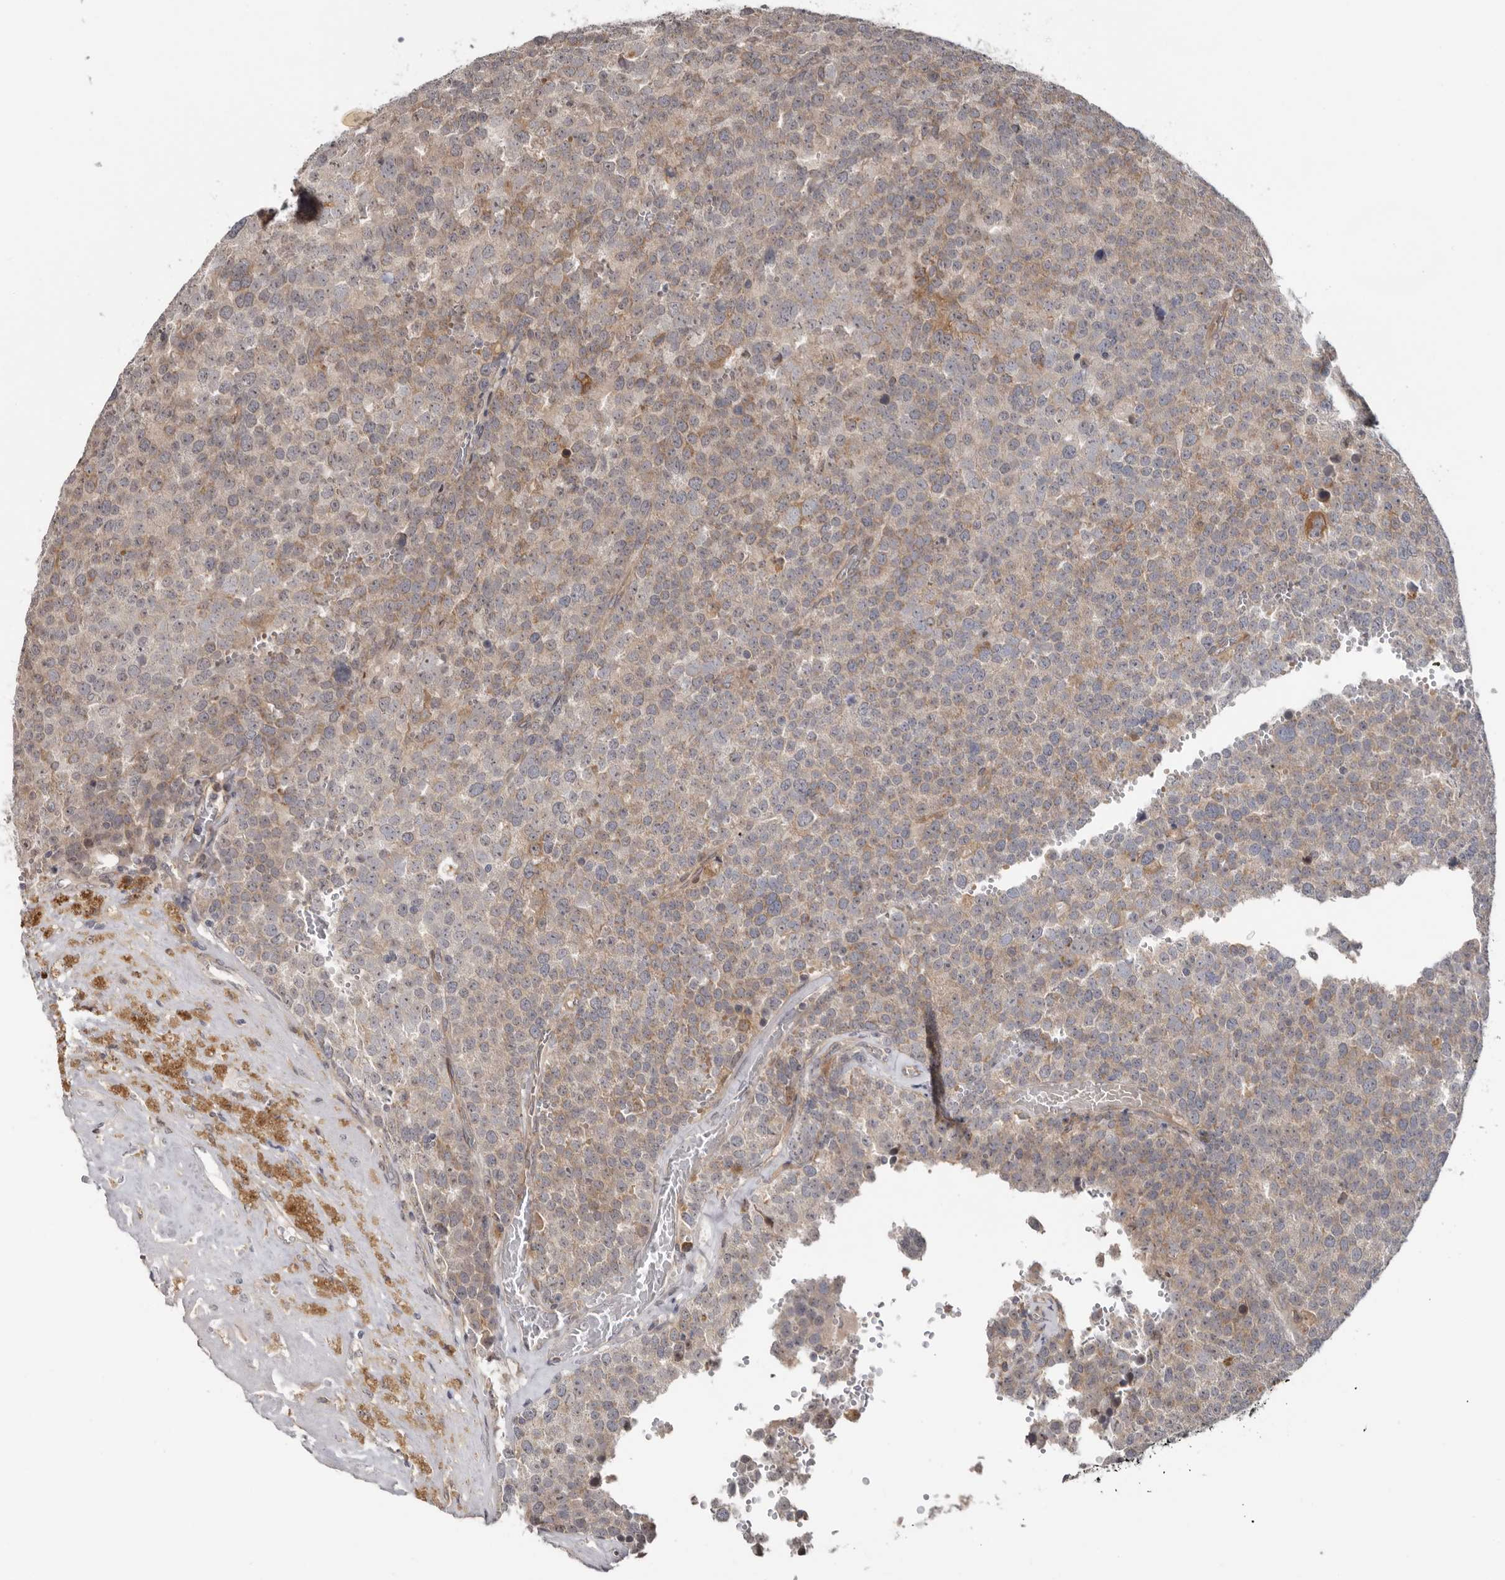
{"staining": {"intensity": "weak", "quantity": "25%-75%", "location": "cytoplasmic/membranous"}, "tissue": "testis cancer", "cell_type": "Tumor cells", "image_type": "cancer", "snomed": [{"axis": "morphology", "description": "Seminoma, NOS"}, {"axis": "topography", "description": "Testis"}], "caption": "Protein staining reveals weak cytoplasmic/membranous staining in about 25%-75% of tumor cells in testis cancer.", "gene": "BAD", "patient": {"sex": "male", "age": 71}}